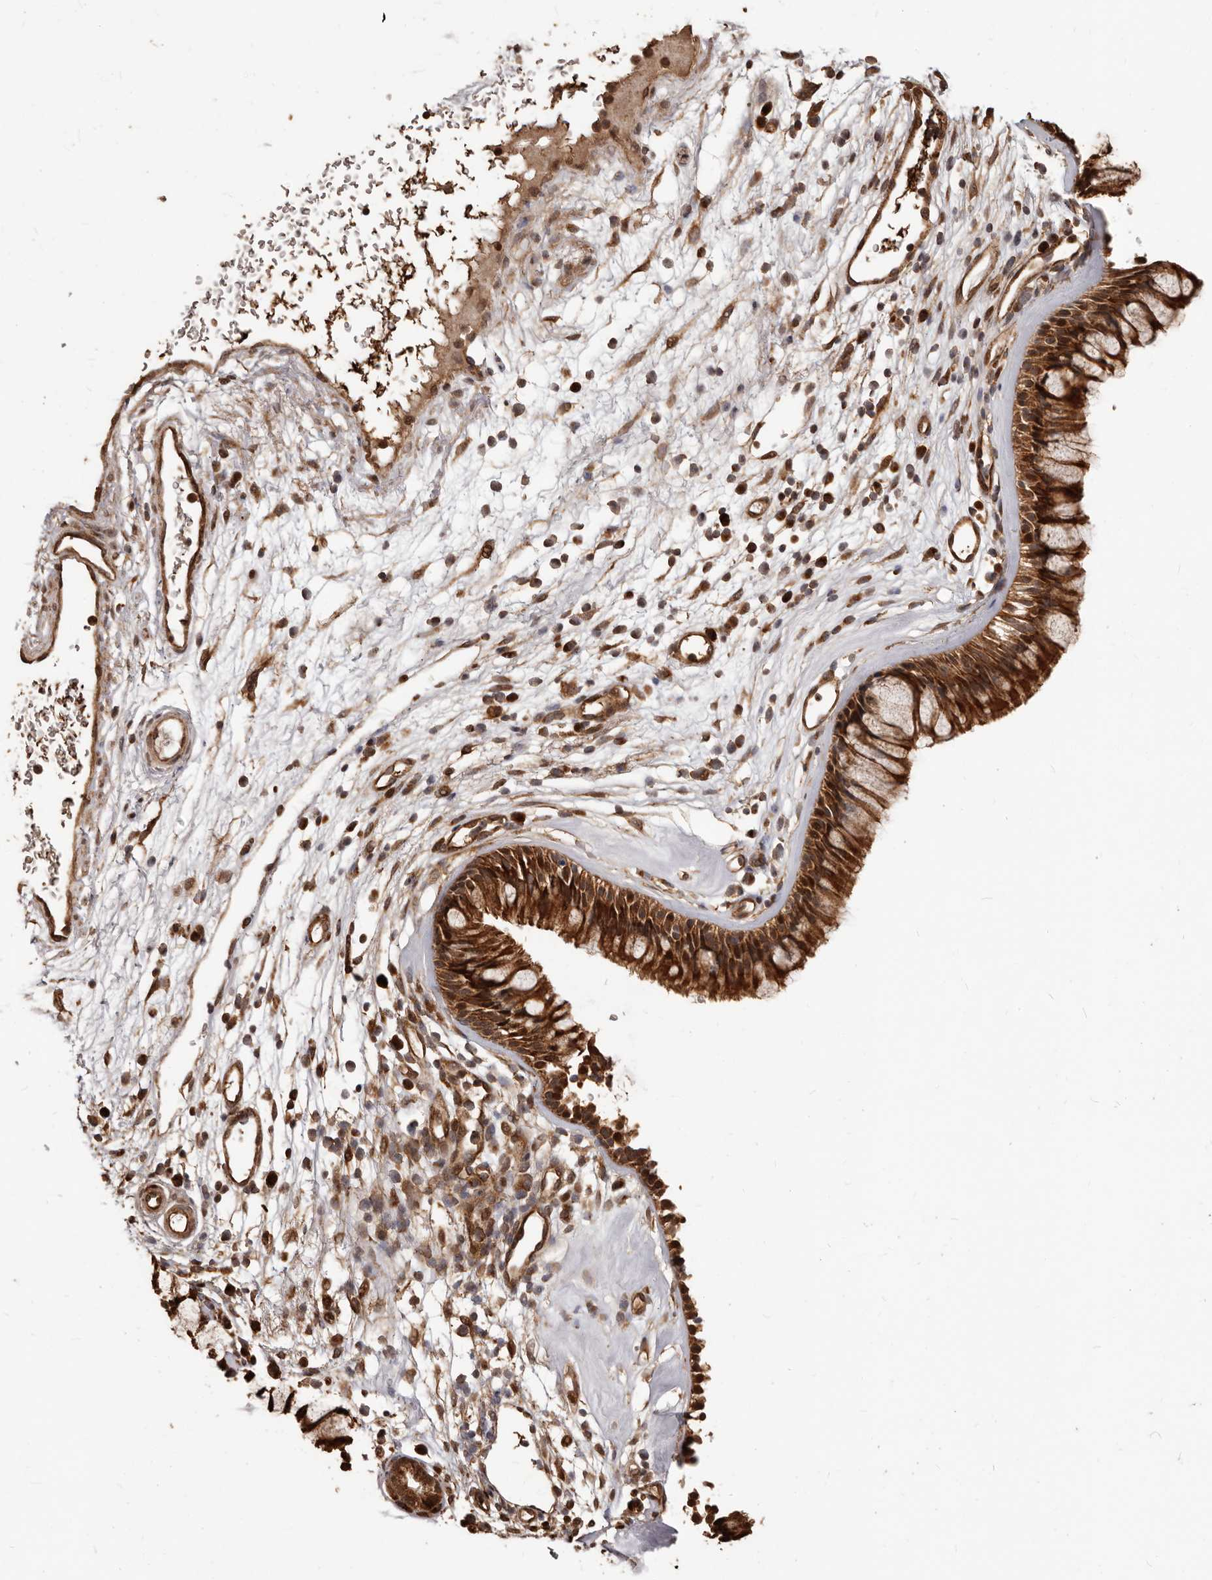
{"staining": {"intensity": "strong", "quantity": ">75%", "location": "cytoplasmic/membranous"}, "tissue": "nasopharynx", "cell_type": "Respiratory epithelial cells", "image_type": "normal", "snomed": [{"axis": "morphology", "description": "Normal tissue, NOS"}, {"axis": "morphology", "description": "Inflammation, NOS"}, {"axis": "morphology", "description": "Malignant melanoma, Metastatic site"}, {"axis": "topography", "description": "Nasopharynx"}], "caption": "Immunohistochemical staining of unremarkable nasopharynx exhibits >75% levels of strong cytoplasmic/membranous protein staining in approximately >75% of respiratory epithelial cells.", "gene": "MTO1", "patient": {"sex": "male", "age": 70}}